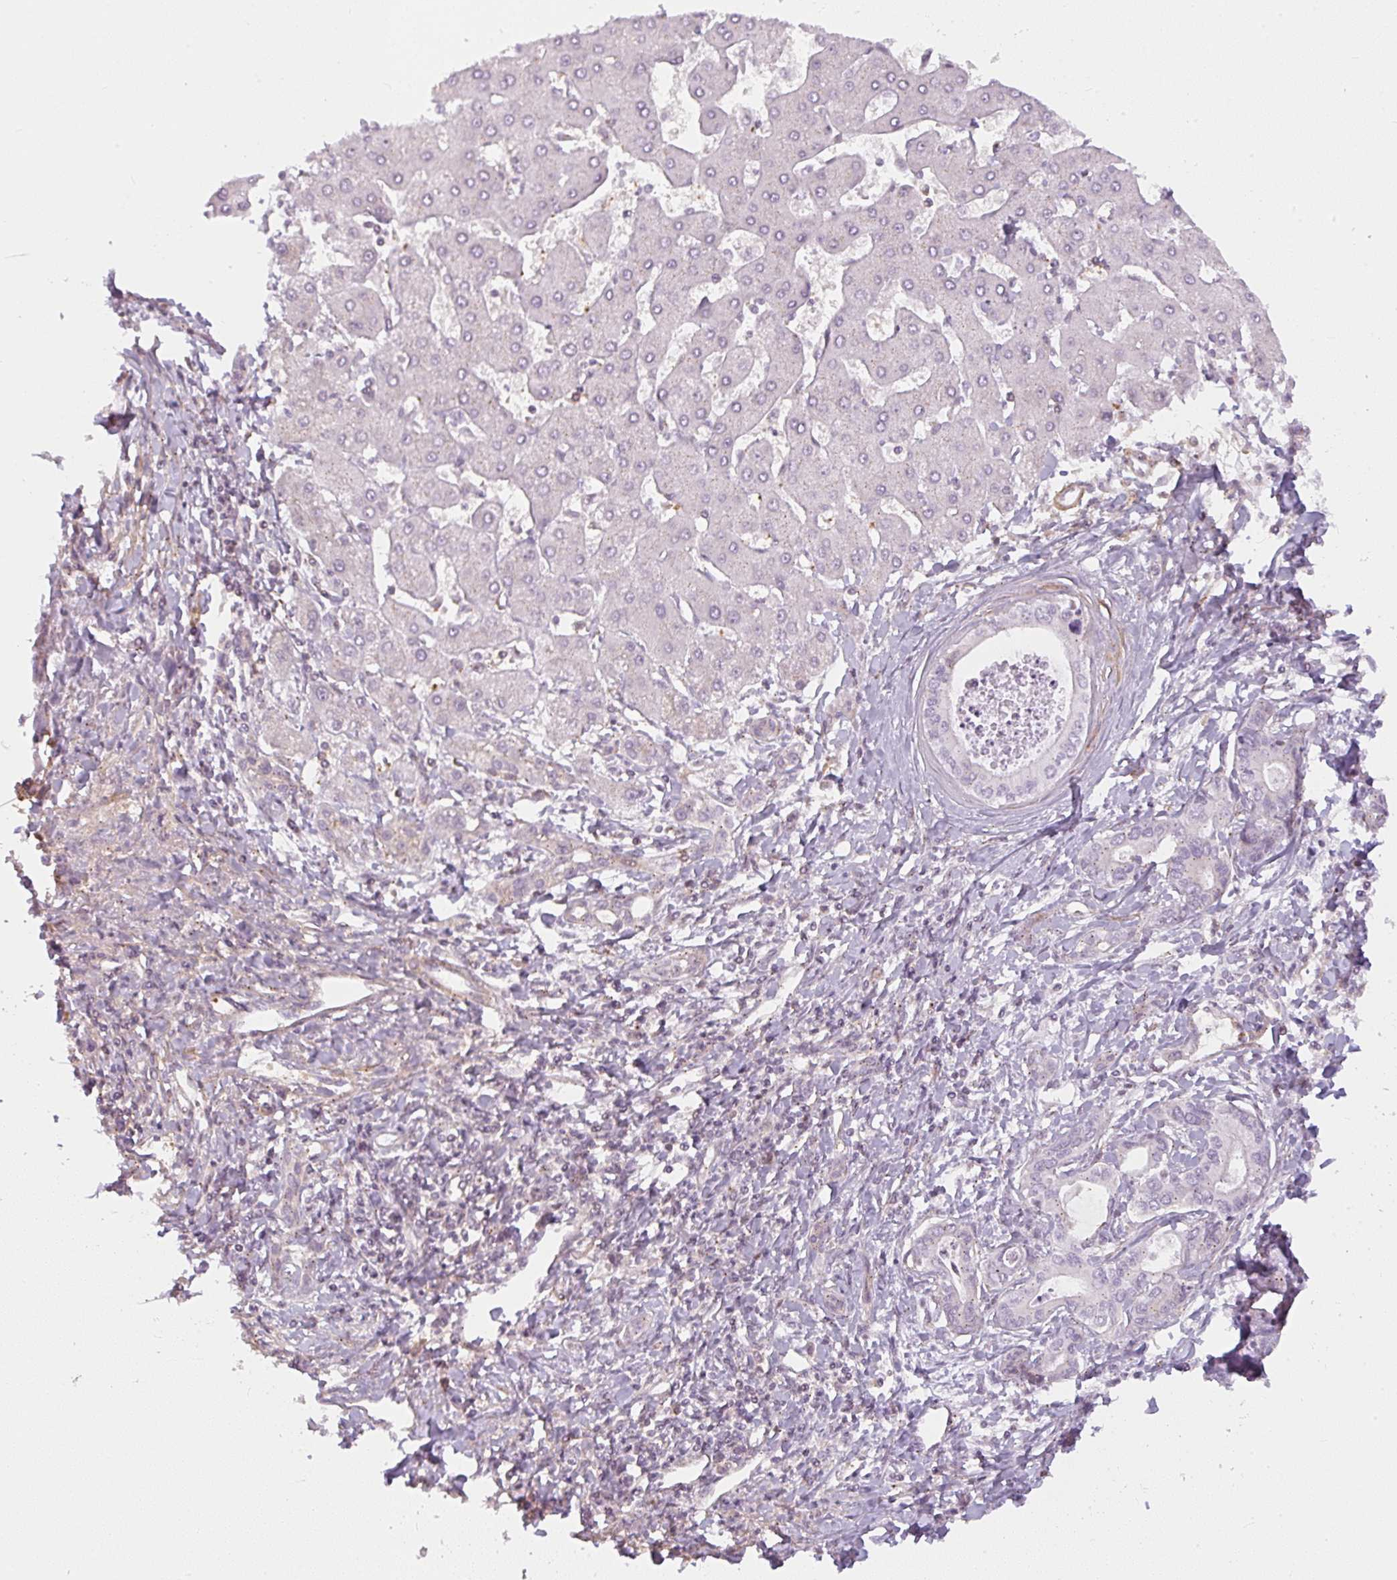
{"staining": {"intensity": "negative", "quantity": "none", "location": "none"}, "tissue": "liver cancer", "cell_type": "Tumor cells", "image_type": "cancer", "snomed": [{"axis": "morphology", "description": "Cholangiocarcinoma"}, {"axis": "topography", "description": "Liver"}], "caption": "Immunohistochemical staining of human liver cancer reveals no significant staining in tumor cells. Nuclei are stained in blue.", "gene": "SULF1", "patient": {"sex": "male", "age": 66}}